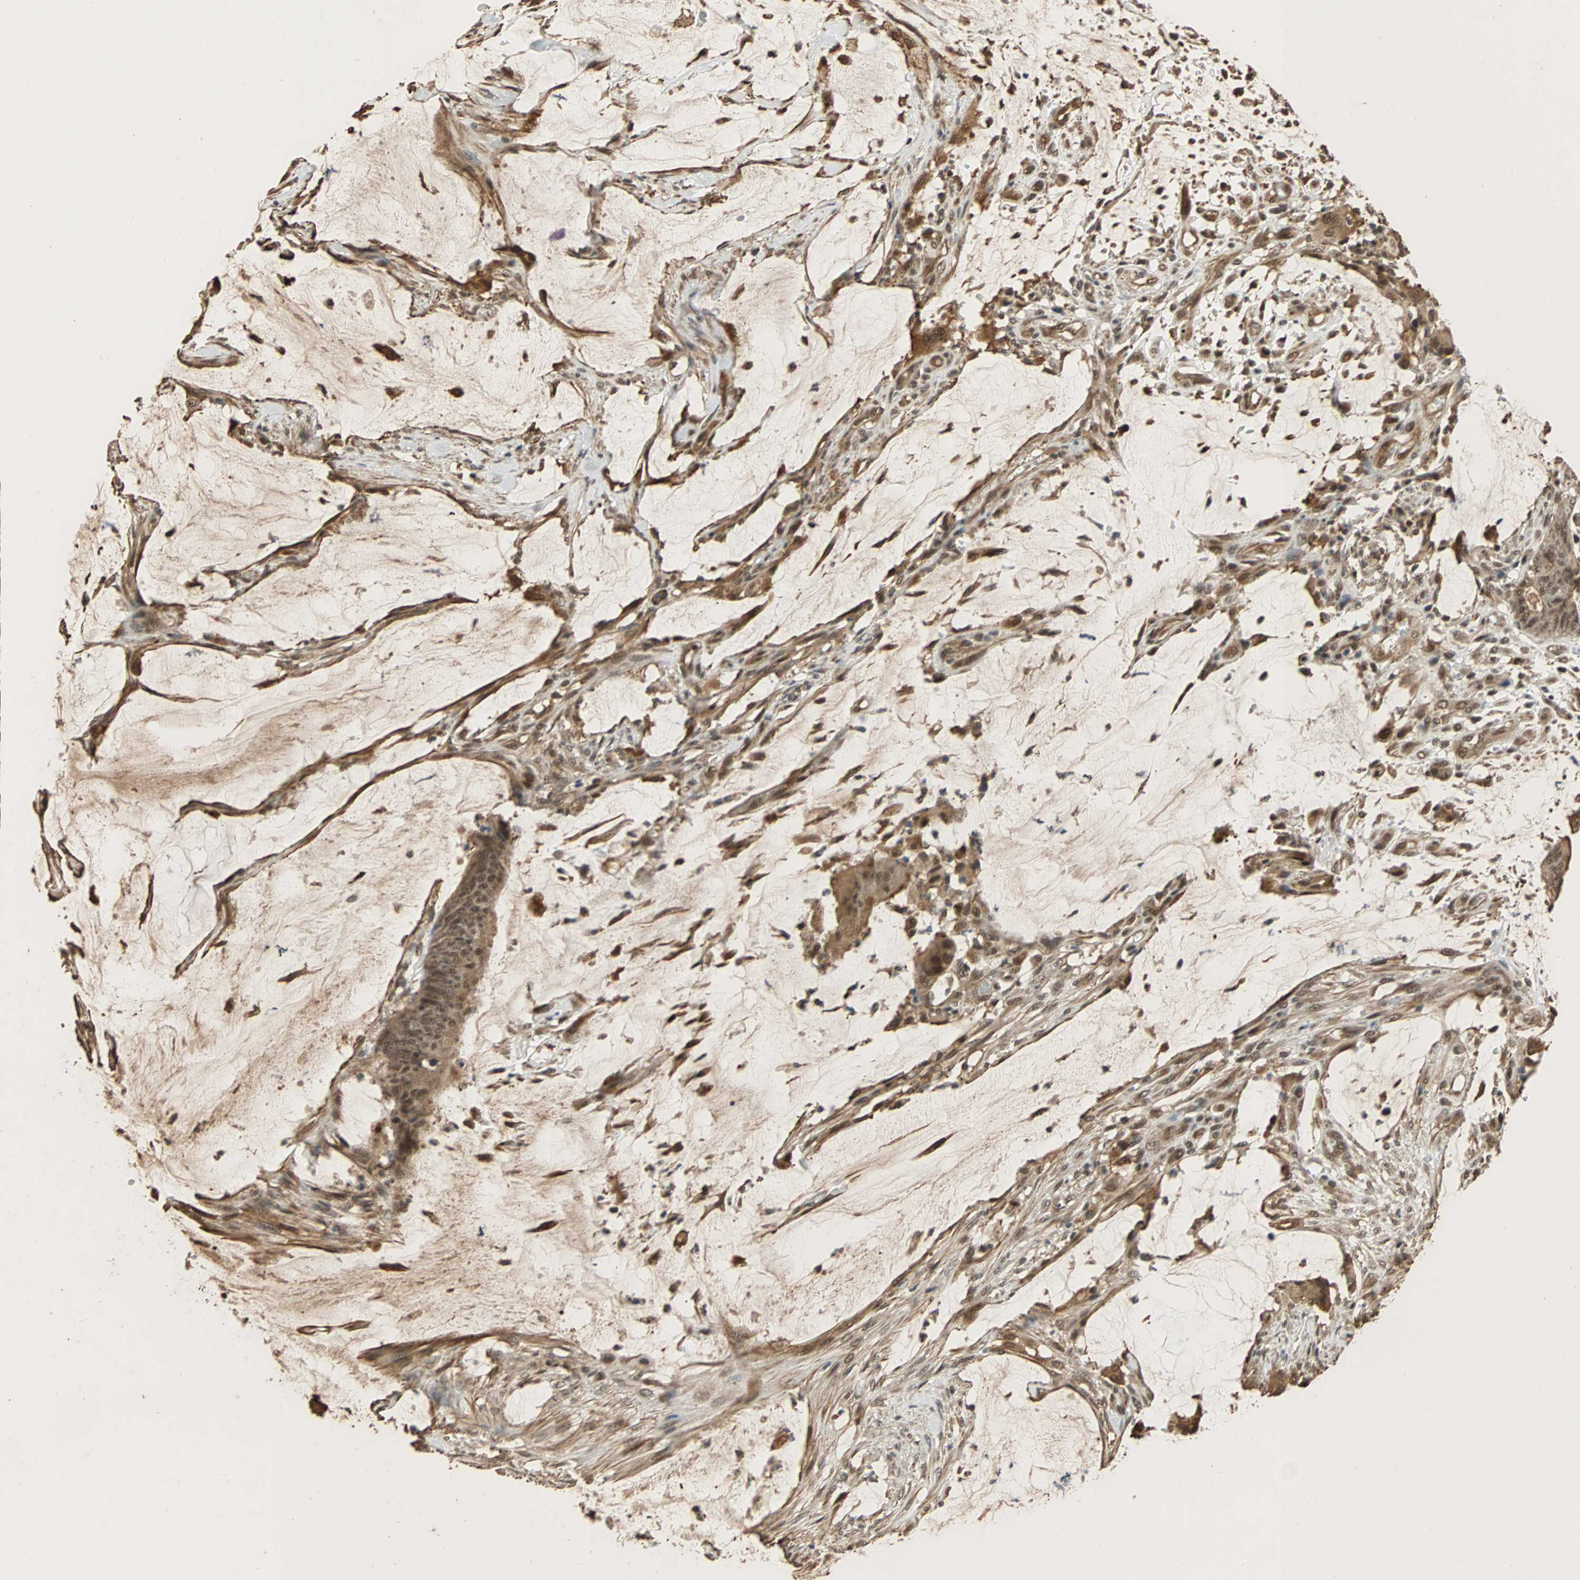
{"staining": {"intensity": "moderate", "quantity": ">75%", "location": "nuclear"}, "tissue": "colorectal cancer", "cell_type": "Tumor cells", "image_type": "cancer", "snomed": [{"axis": "morphology", "description": "Adenocarcinoma, NOS"}, {"axis": "topography", "description": "Rectum"}], "caption": "Immunohistochemistry photomicrograph of neoplastic tissue: adenocarcinoma (colorectal) stained using immunohistochemistry shows medium levels of moderate protein expression localized specifically in the nuclear of tumor cells, appearing as a nuclear brown color.", "gene": "CDC5L", "patient": {"sex": "female", "age": 66}}